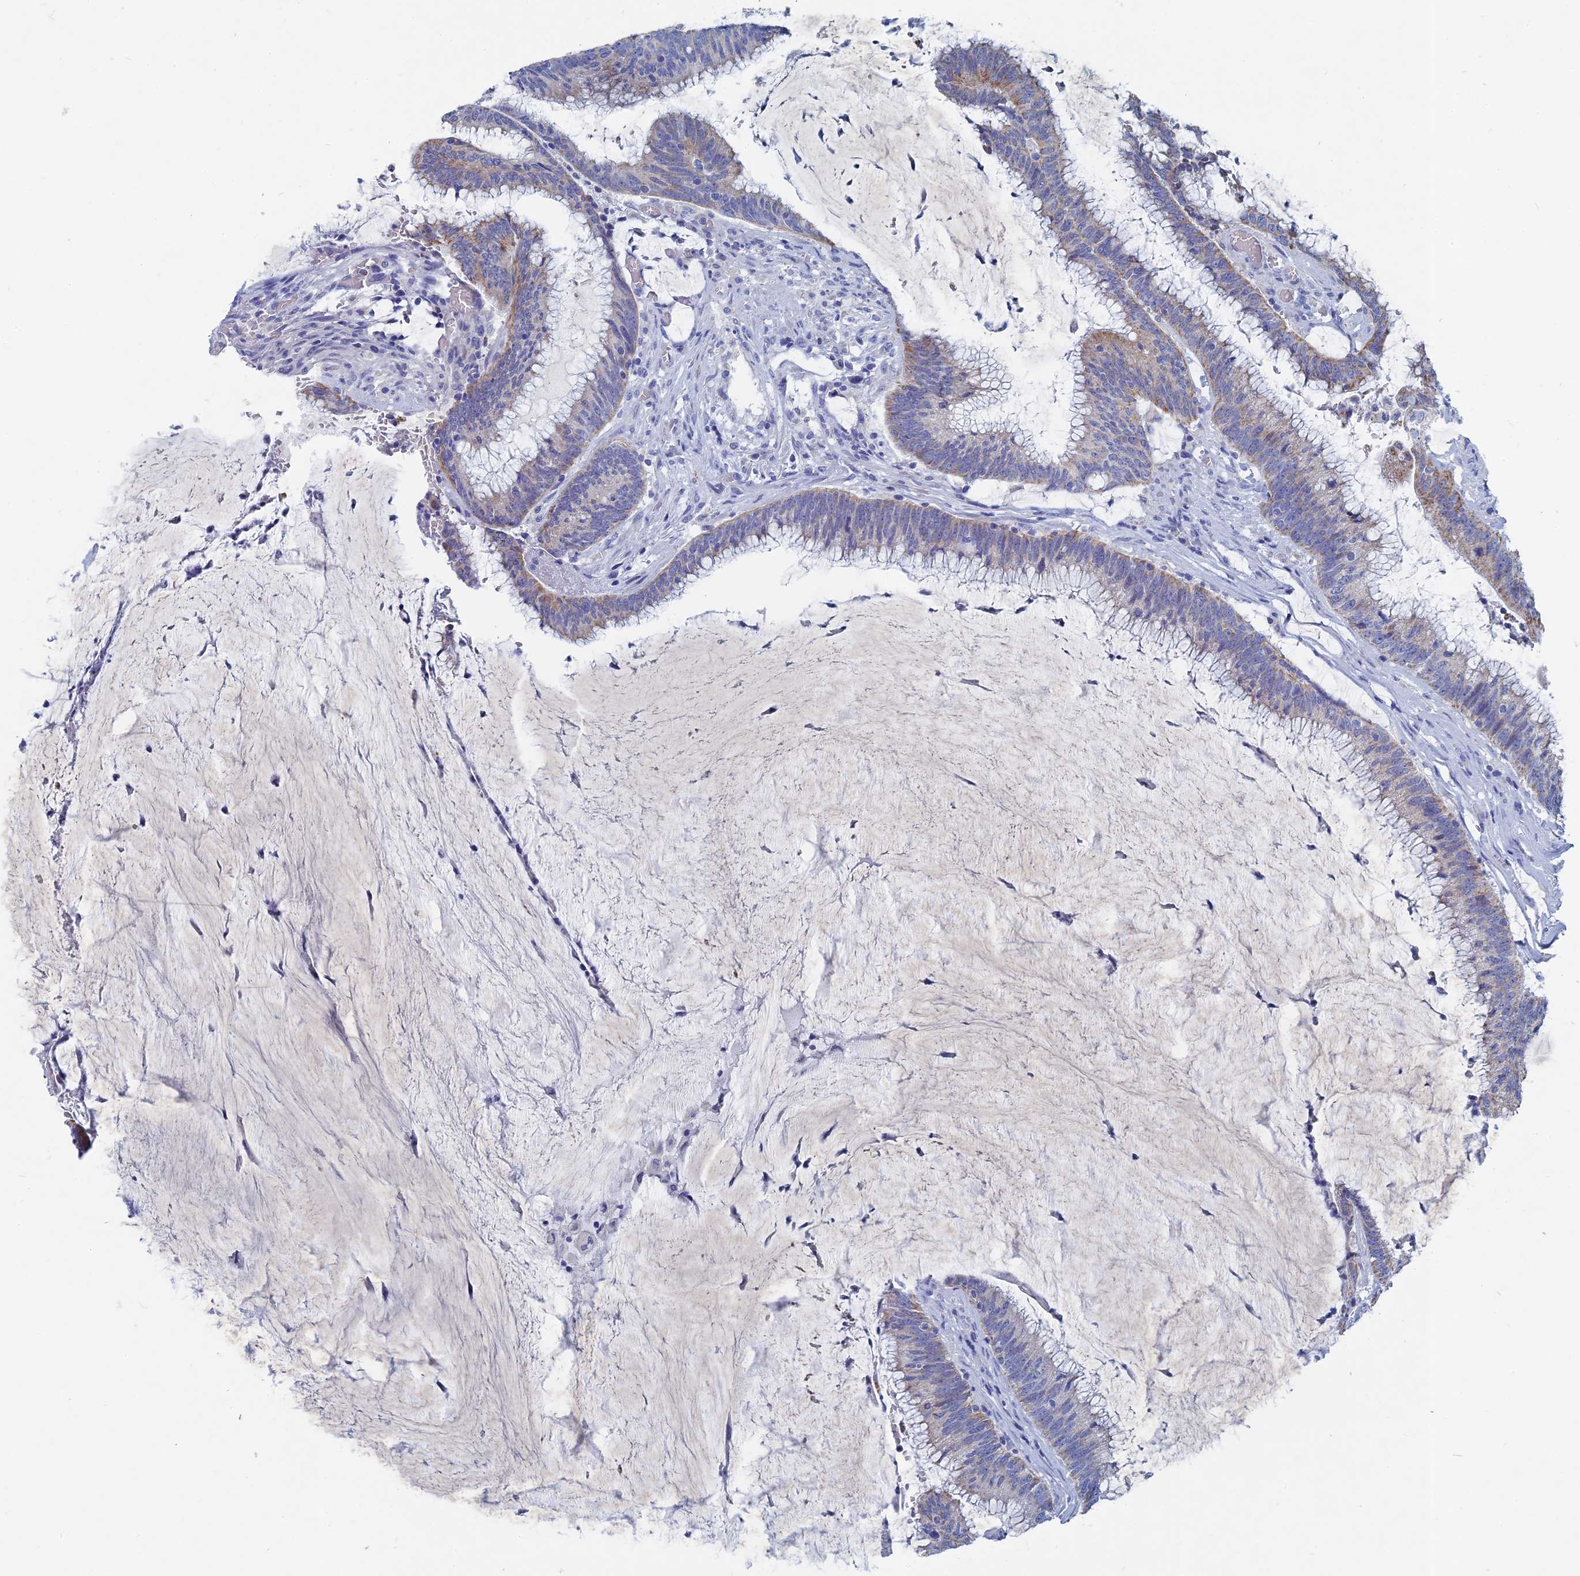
{"staining": {"intensity": "moderate", "quantity": "<25%", "location": "cytoplasmic/membranous"}, "tissue": "colorectal cancer", "cell_type": "Tumor cells", "image_type": "cancer", "snomed": [{"axis": "morphology", "description": "Adenocarcinoma, NOS"}, {"axis": "topography", "description": "Rectum"}], "caption": "This is an image of immunohistochemistry (IHC) staining of colorectal cancer (adenocarcinoma), which shows moderate positivity in the cytoplasmic/membranous of tumor cells.", "gene": "HIGD1A", "patient": {"sex": "female", "age": 77}}